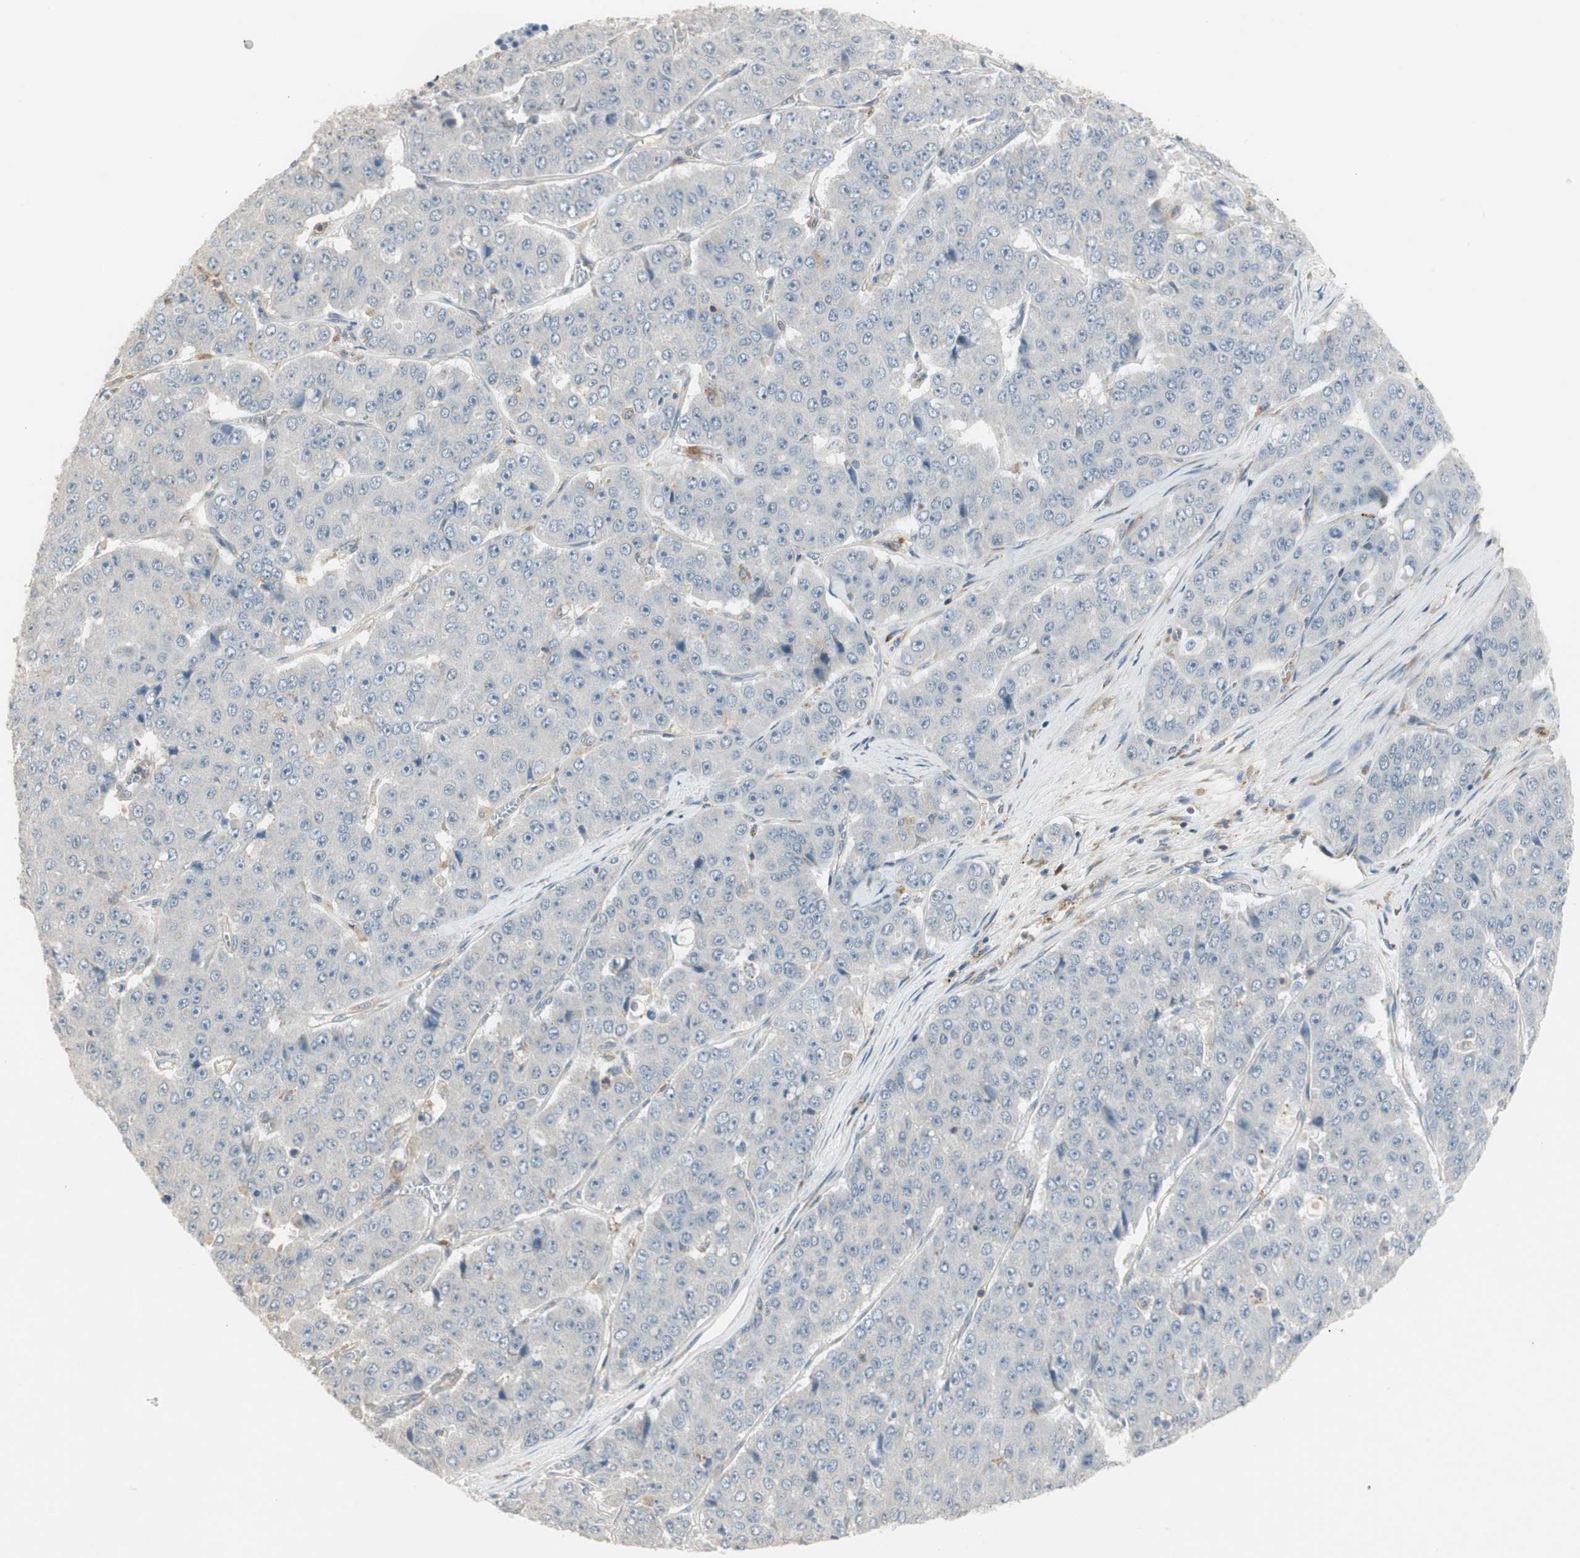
{"staining": {"intensity": "negative", "quantity": "none", "location": "none"}, "tissue": "pancreatic cancer", "cell_type": "Tumor cells", "image_type": "cancer", "snomed": [{"axis": "morphology", "description": "Adenocarcinoma, NOS"}, {"axis": "topography", "description": "Pancreas"}], "caption": "A micrograph of pancreatic cancer stained for a protein exhibits no brown staining in tumor cells.", "gene": "ZFP36", "patient": {"sex": "male", "age": 50}}